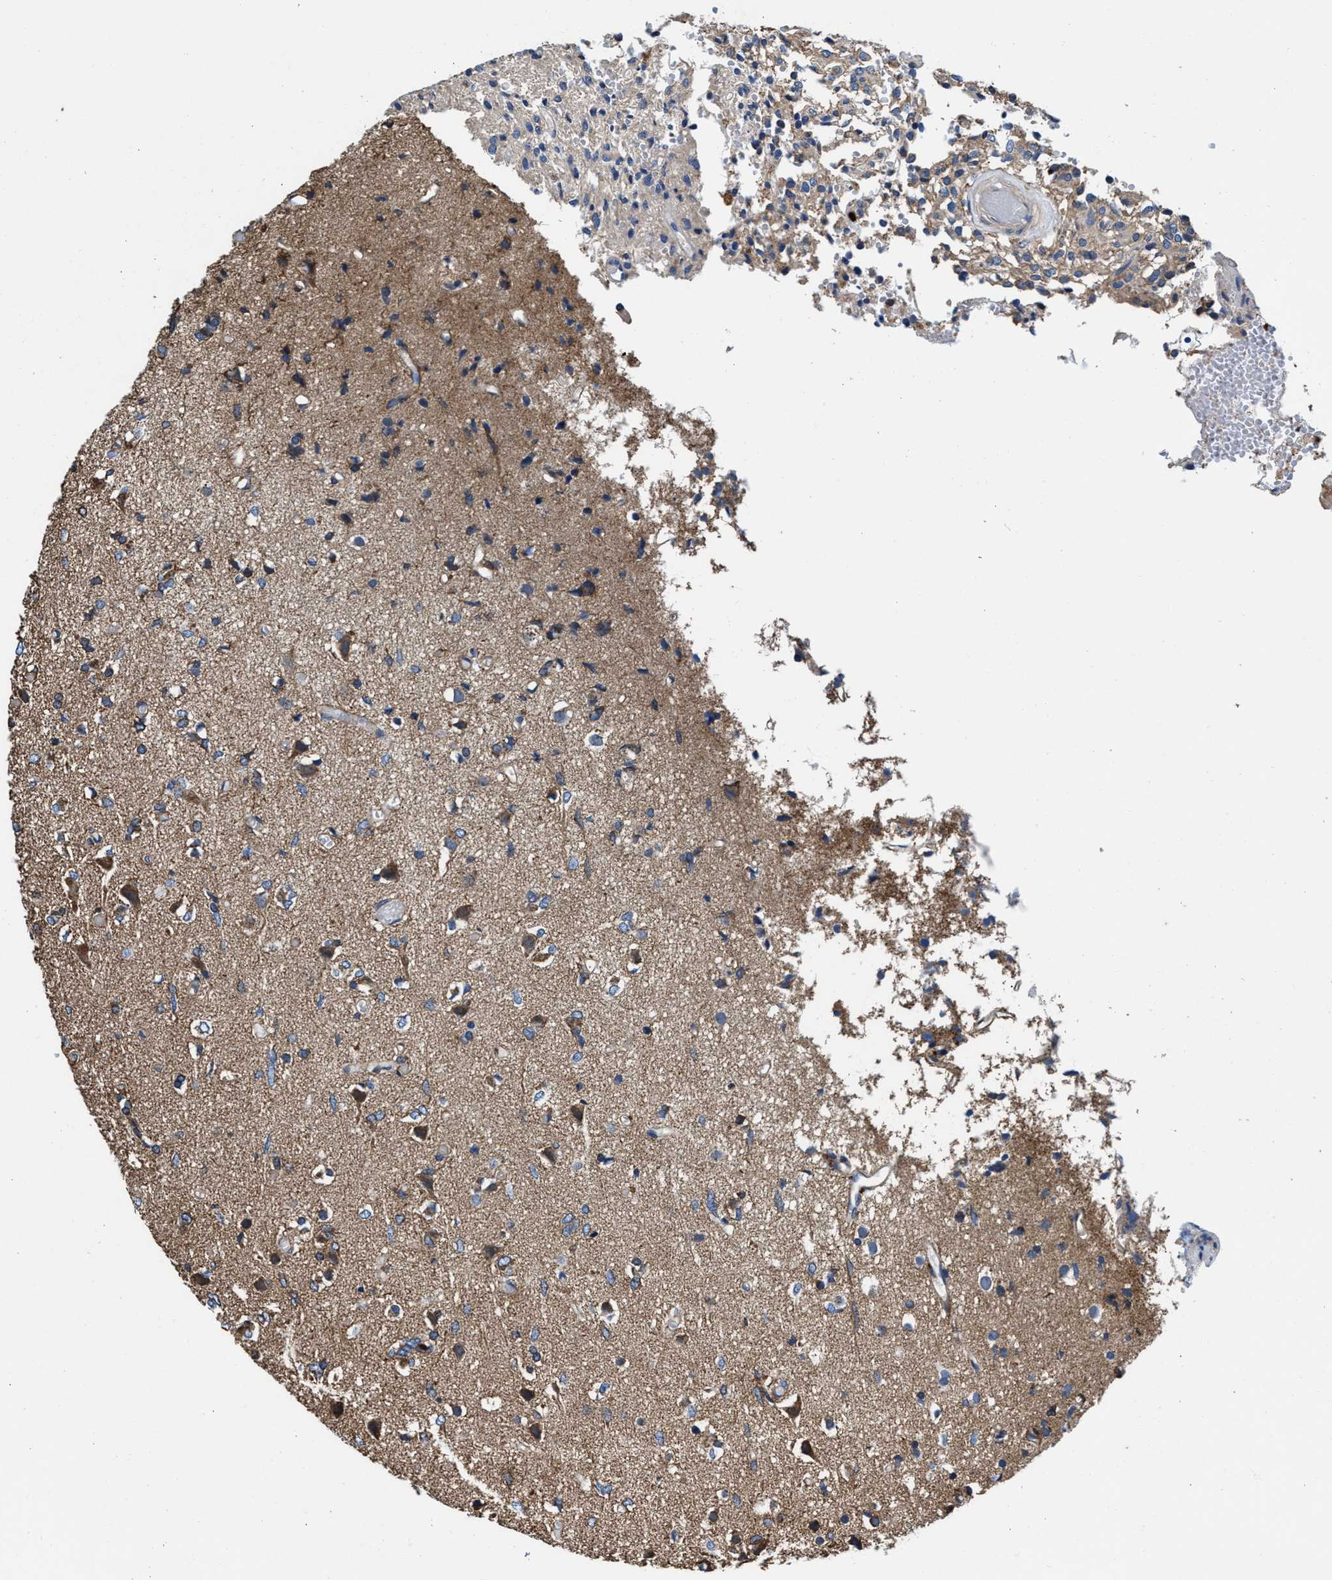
{"staining": {"intensity": "weak", "quantity": "25%-75%", "location": "cytoplasmic/membranous"}, "tissue": "glioma", "cell_type": "Tumor cells", "image_type": "cancer", "snomed": [{"axis": "morphology", "description": "Glioma, malignant, High grade"}, {"axis": "topography", "description": "Brain"}], "caption": "The photomicrograph demonstrates immunohistochemical staining of malignant glioma (high-grade). There is weak cytoplasmic/membranous expression is appreciated in approximately 25%-75% of tumor cells. Nuclei are stained in blue.", "gene": "PPP1R9B", "patient": {"sex": "female", "age": 59}}